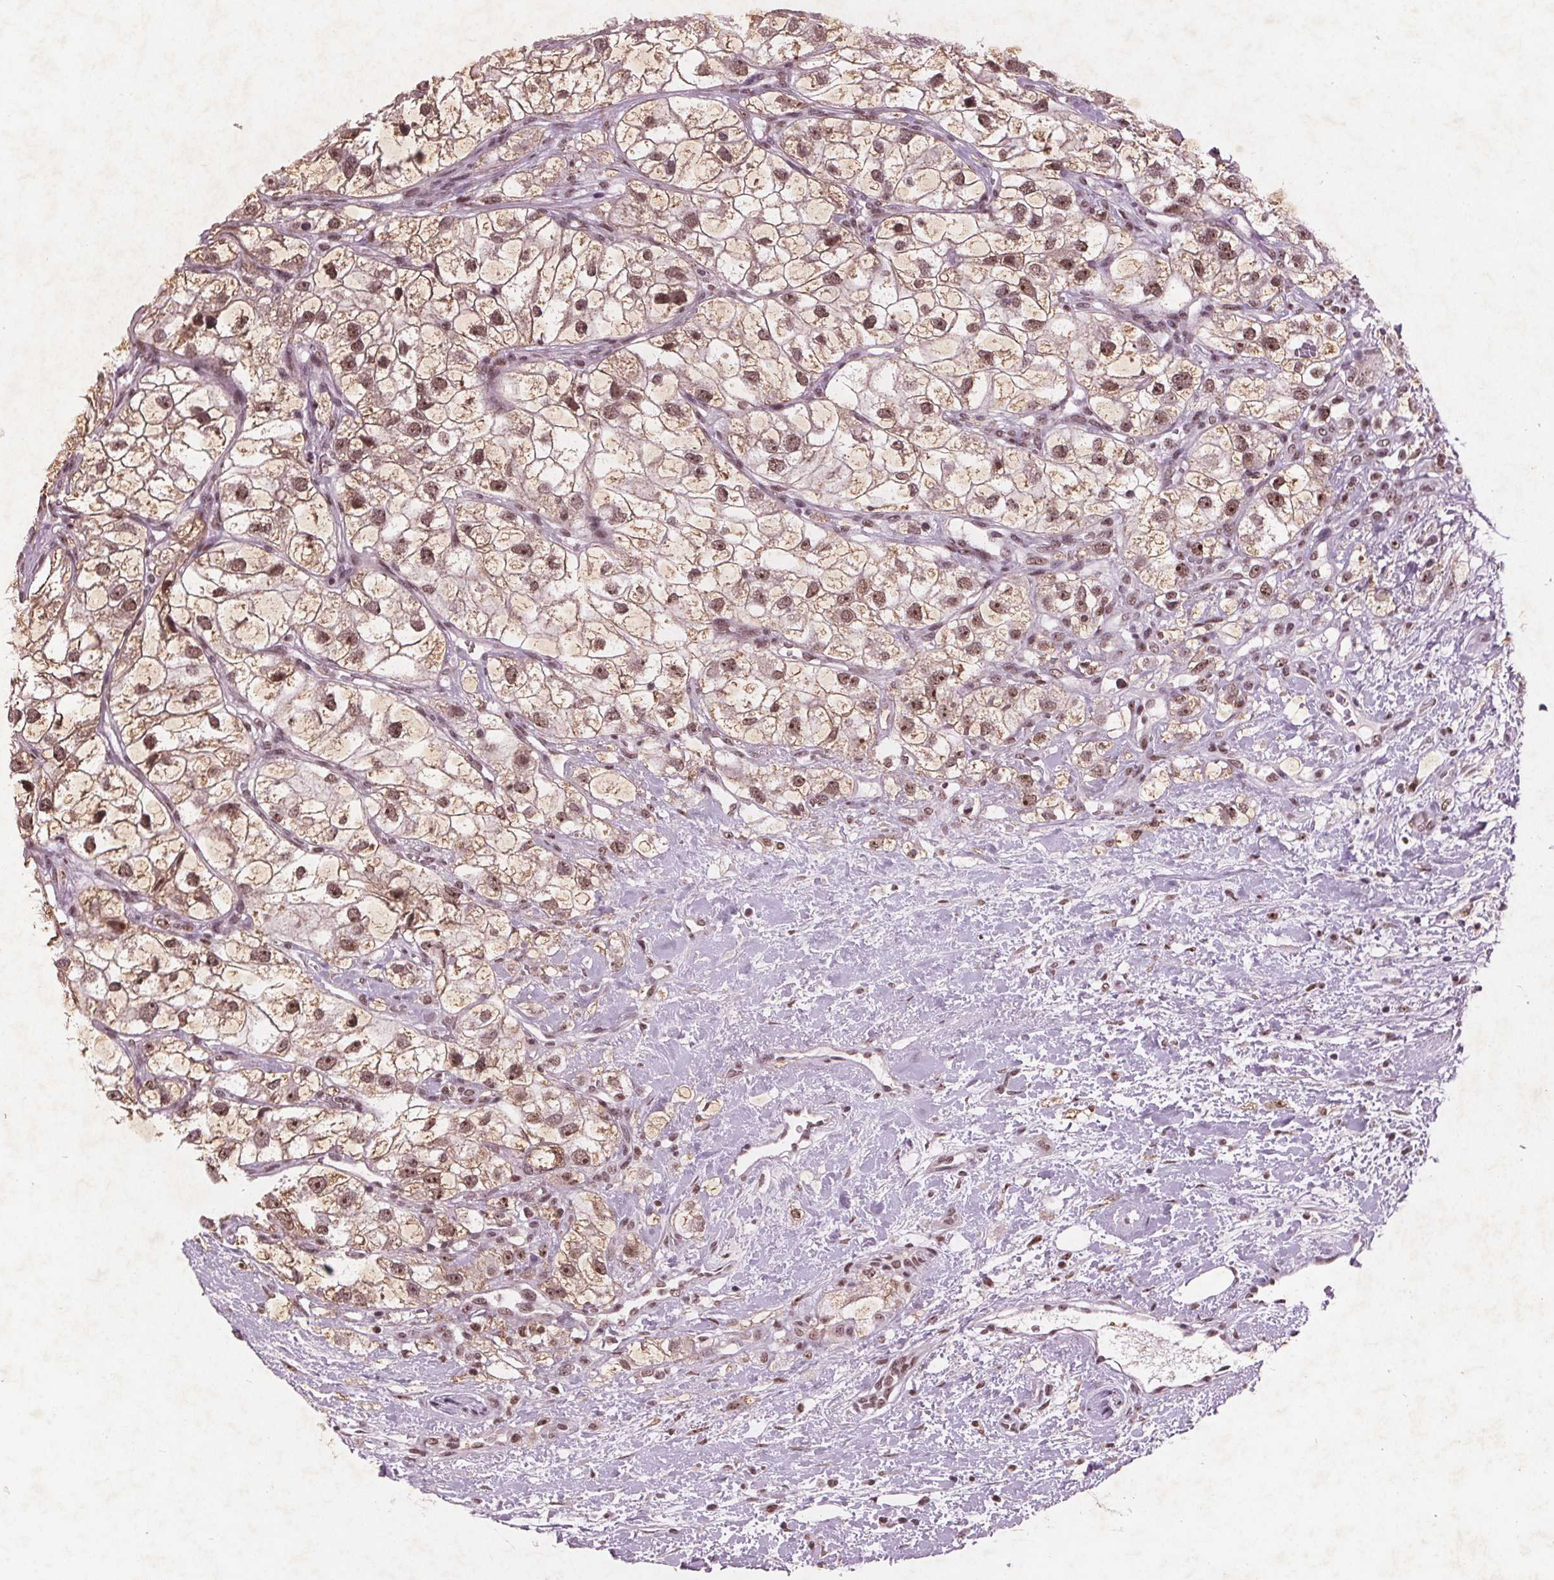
{"staining": {"intensity": "moderate", "quantity": ">75%", "location": "nuclear"}, "tissue": "renal cancer", "cell_type": "Tumor cells", "image_type": "cancer", "snomed": [{"axis": "morphology", "description": "Adenocarcinoma, NOS"}, {"axis": "topography", "description": "Kidney"}], "caption": "Immunohistochemistry (IHC) (DAB) staining of human adenocarcinoma (renal) exhibits moderate nuclear protein expression in approximately >75% of tumor cells.", "gene": "RPS6KA2", "patient": {"sex": "male", "age": 59}}